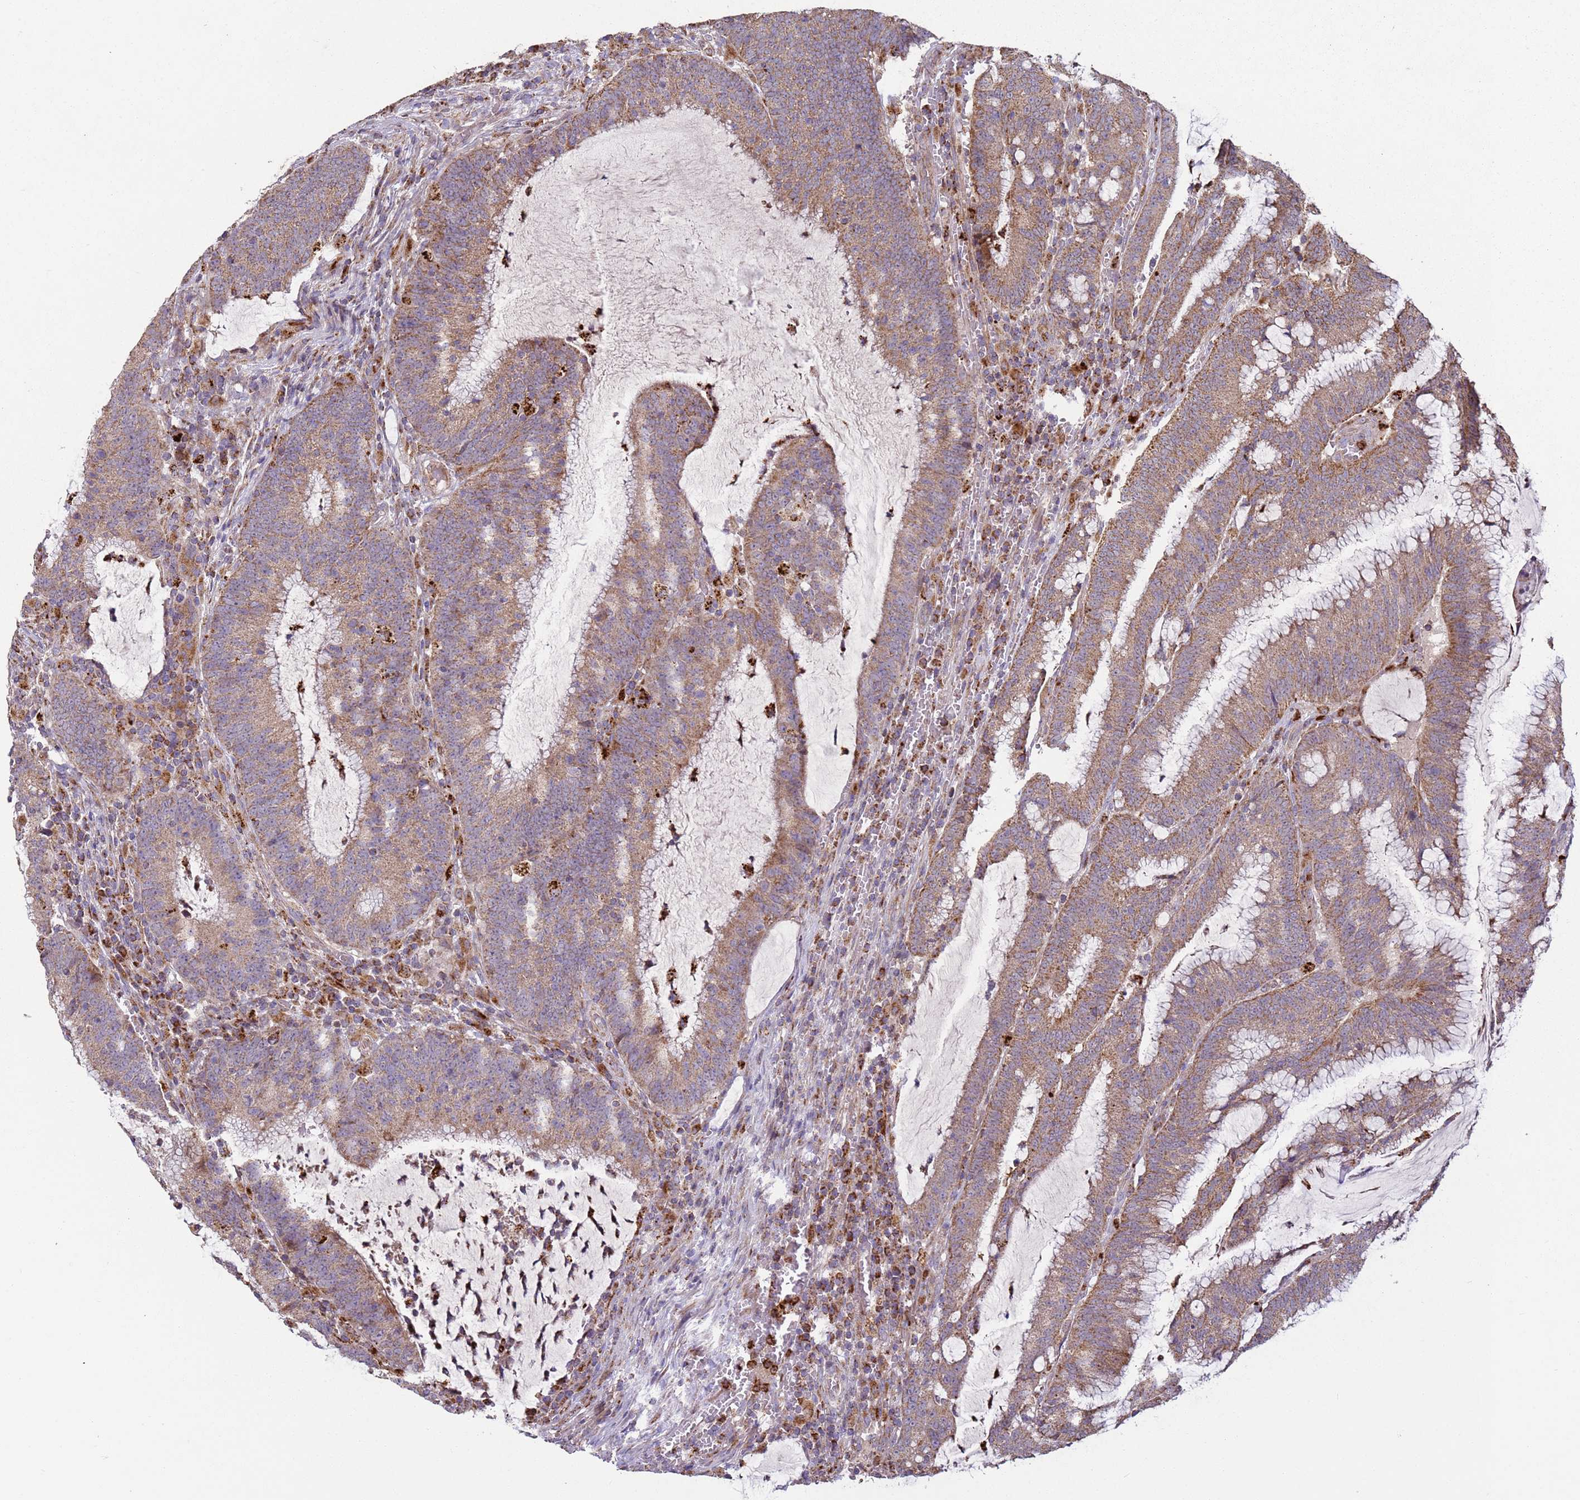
{"staining": {"intensity": "moderate", "quantity": ">75%", "location": "cytoplasmic/membranous"}, "tissue": "colorectal cancer", "cell_type": "Tumor cells", "image_type": "cancer", "snomed": [{"axis": "morphology", "description": "Adenocarcinoma, NOS"}, {"axis": "topography", "description": "Rectum"}], "caption": "Moderate cytoplasmic/membranous expression is identified in approximately >75% of tumor cells in colorectal cancer (adenocarcinoma).", "gene": "FBXO33", "patient": {"sex": "female", "age": 77}}